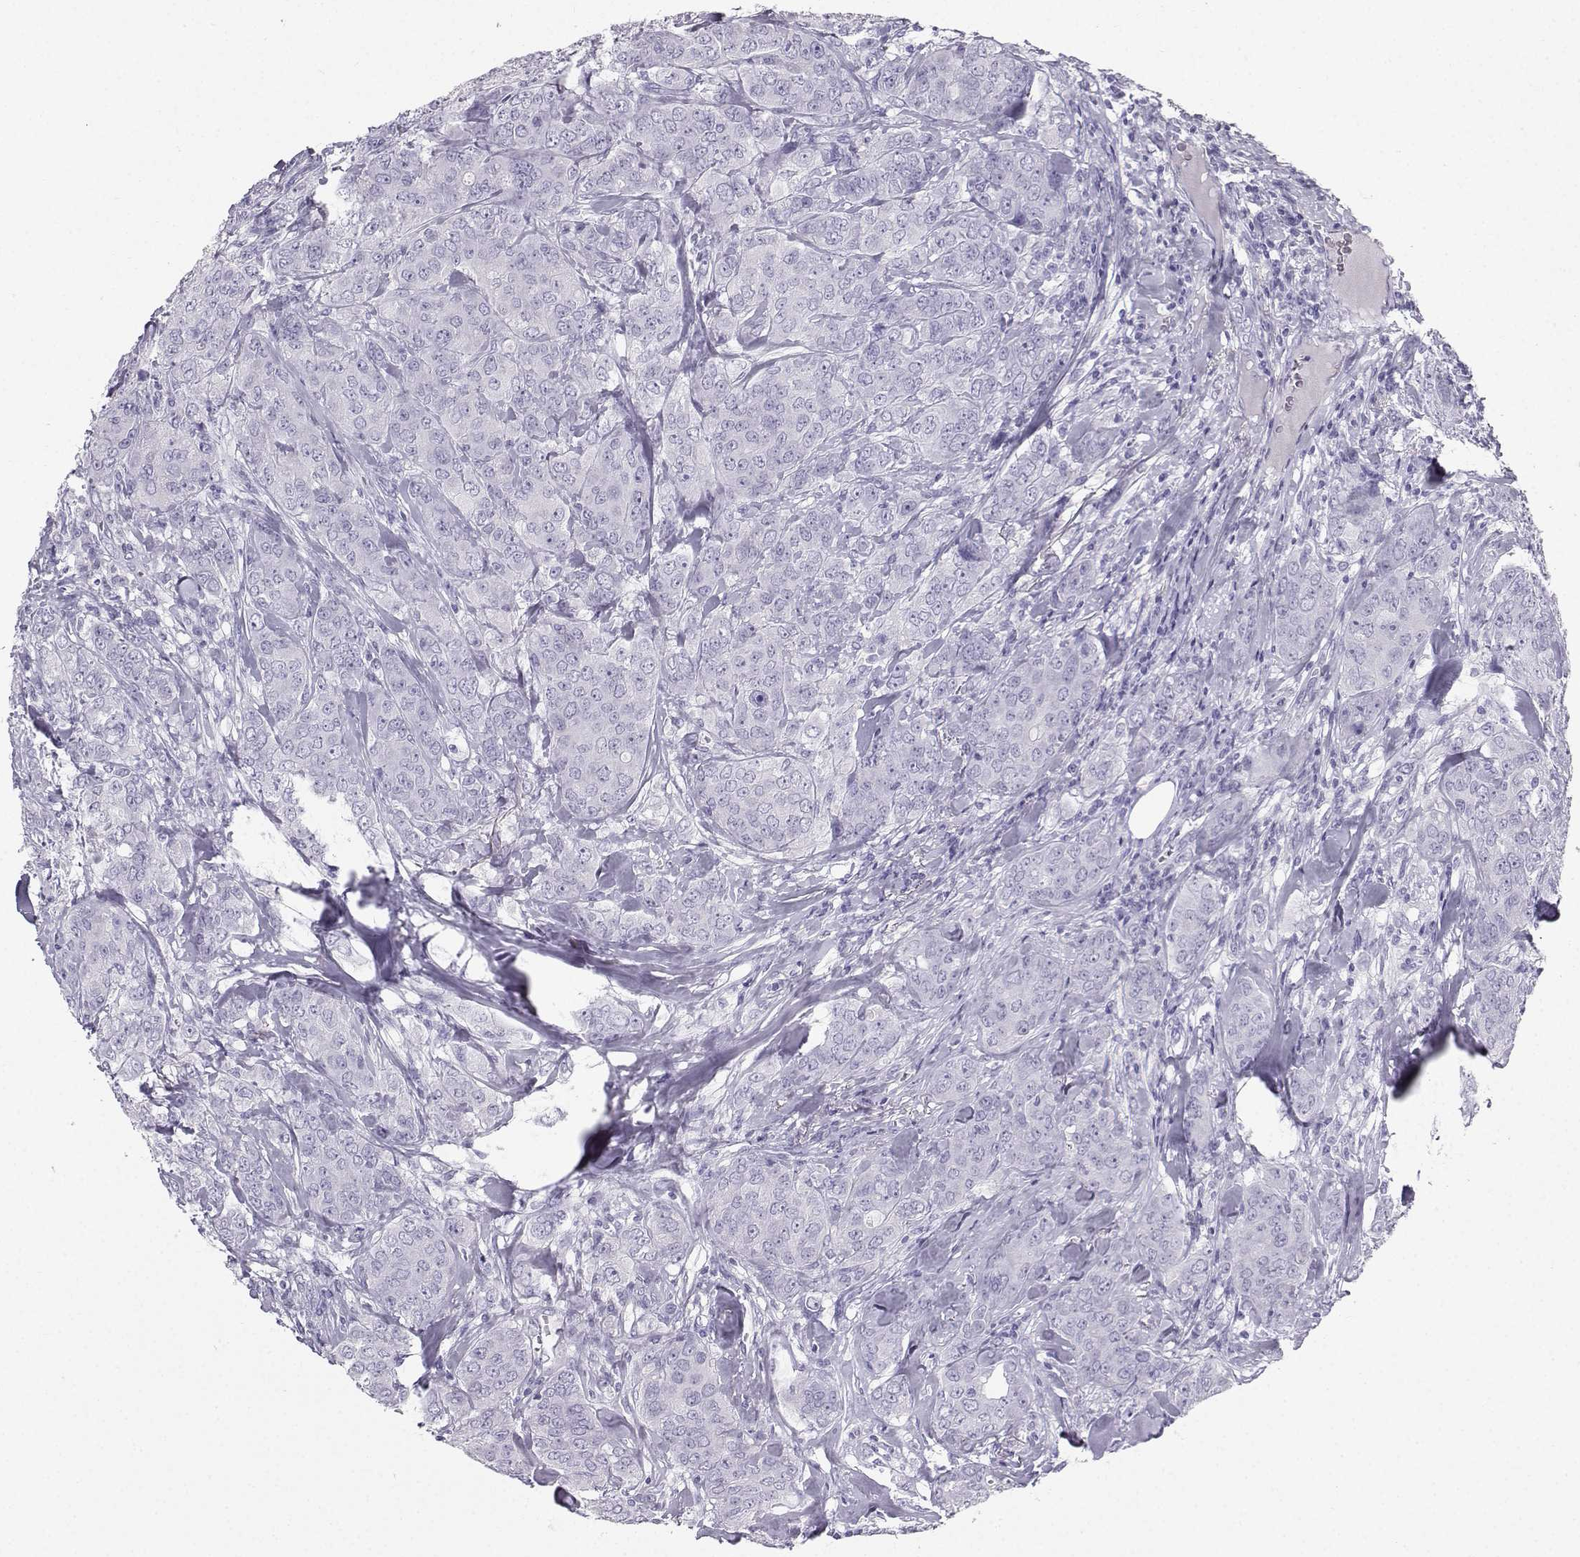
{"staining": {"intensity": "negative", "quantity": "none", "location": "none"}, "tissue": "breast cancer", "cell_type": "Tumor cells", "image_type": "cancer", "snomed": [{"axis": "morphology", "description": "Duct carcinoma"}, {"axis": "topography", "description": "Breast"}], "caption": "This histopathology image is of breast cancer stained with immunohistochemistry (IHC) to label a protein in brown with the nuclei are counter-stained blue. There is no staining in tumor cells.", "gene": "IQCD", "patient": {"sex": "female", "age": 43}}